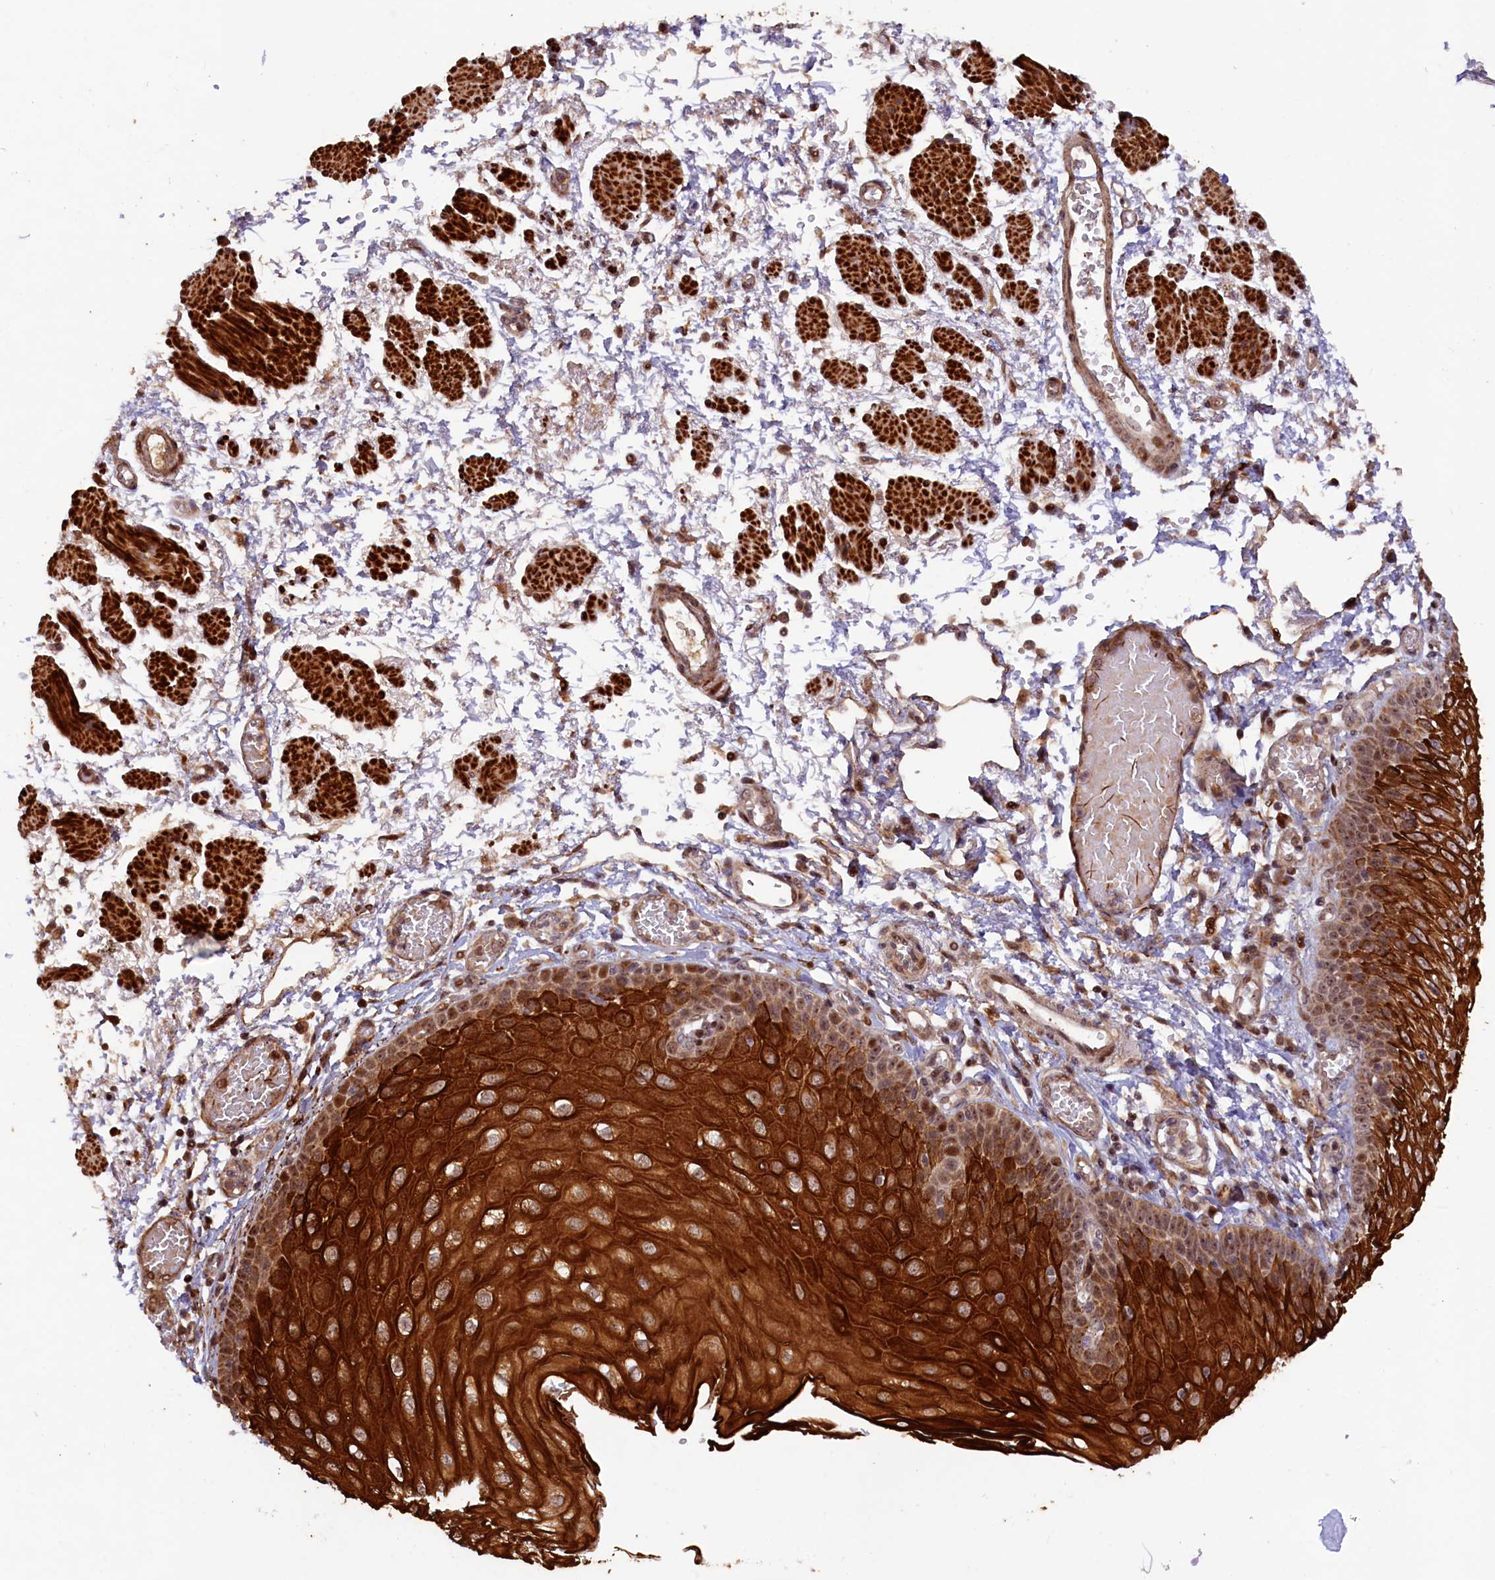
{"staining": {"intensity": "strong", "quantity": ">75%", "location": "cytoplasmic/membranous,nuclear"}, "tissue": "esophagus", "cell_type": "Squamous epithelial cells", "image_type": "normal", "snomed": [{"axis": "morphology", "description": "Normal tissue, NOS"}, {"axis": "topography", "description": "Esophagus"}], "caption": "Strong cytoplasmic/membranous,nuclear positivity is appreciated in approximately >75% of squamous epithelial cells in unremarkable esophagus. Immunohistochemistry stains the protein of interest in brown and the nuclei are stained blue.", "gene": "SHPRH", "patient": {"sex": "male", "age": 81}}